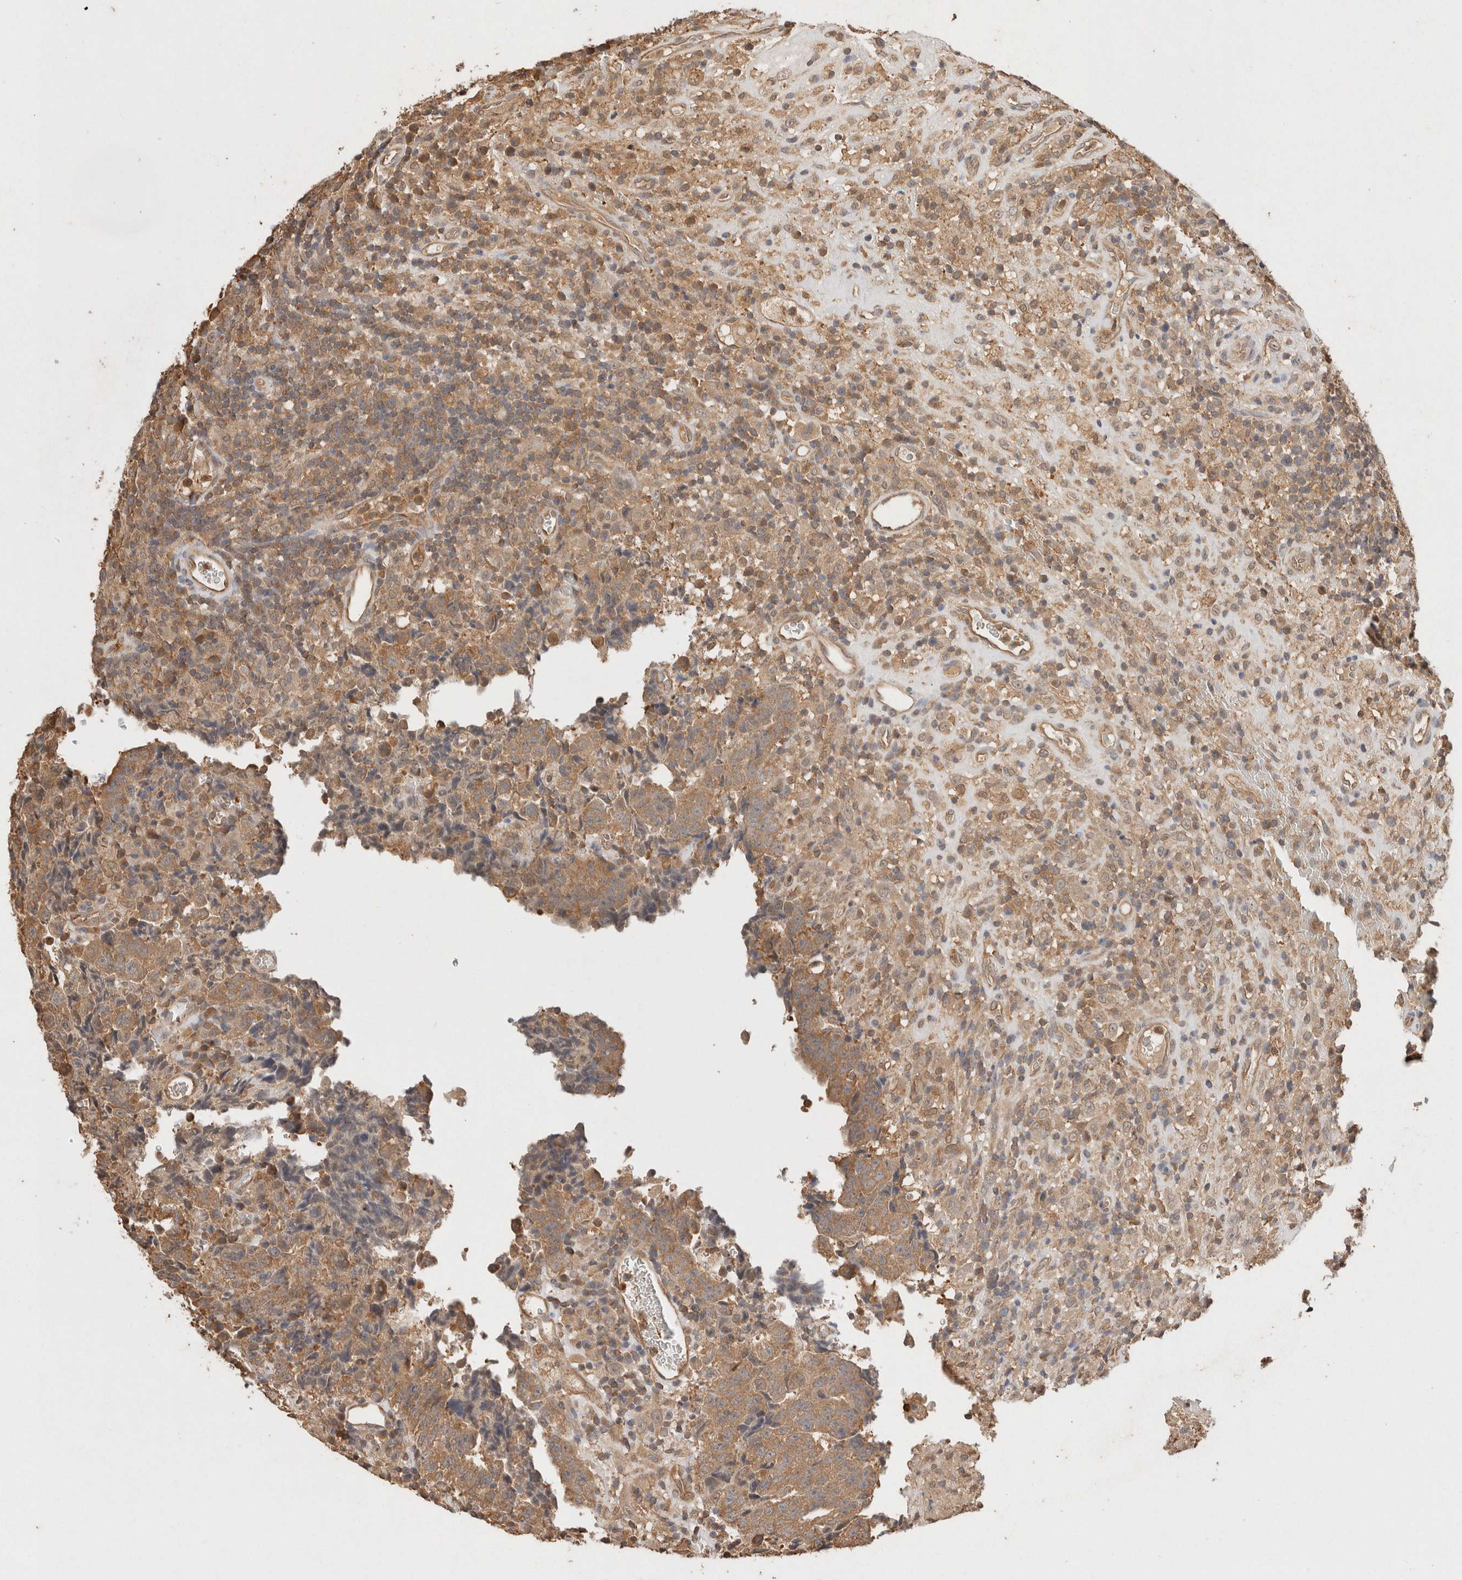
{"staining": {"intensity": "moderate", "quantity": ">75%", "location": "cytoplasmic/membranous"}, "tissue": "testis cancer", "cell_type": "Tumor cells", "image_type": "cancer", "snomed": [{"axis": "morphology", "description": "Necrosis, NOS"}, {"axis": "morphology", "description": "Carcinoma, Embryonal, NOS"}, {"axis": "topography", "description": "Testis"}], "caption": "IHC micrograph of neoplastic tissue: embryonal carcinoma (testis) stained using immunohistochemistry (IHC) demonstrates medium levels of moderate protein expression localized specifically in the cytoplasmic/membranous of tumor cells, appearing as a cytoplasmic/membranous brown color.", "gene": "YWHAH", "patient": {"sex": "male", "age": 19}}